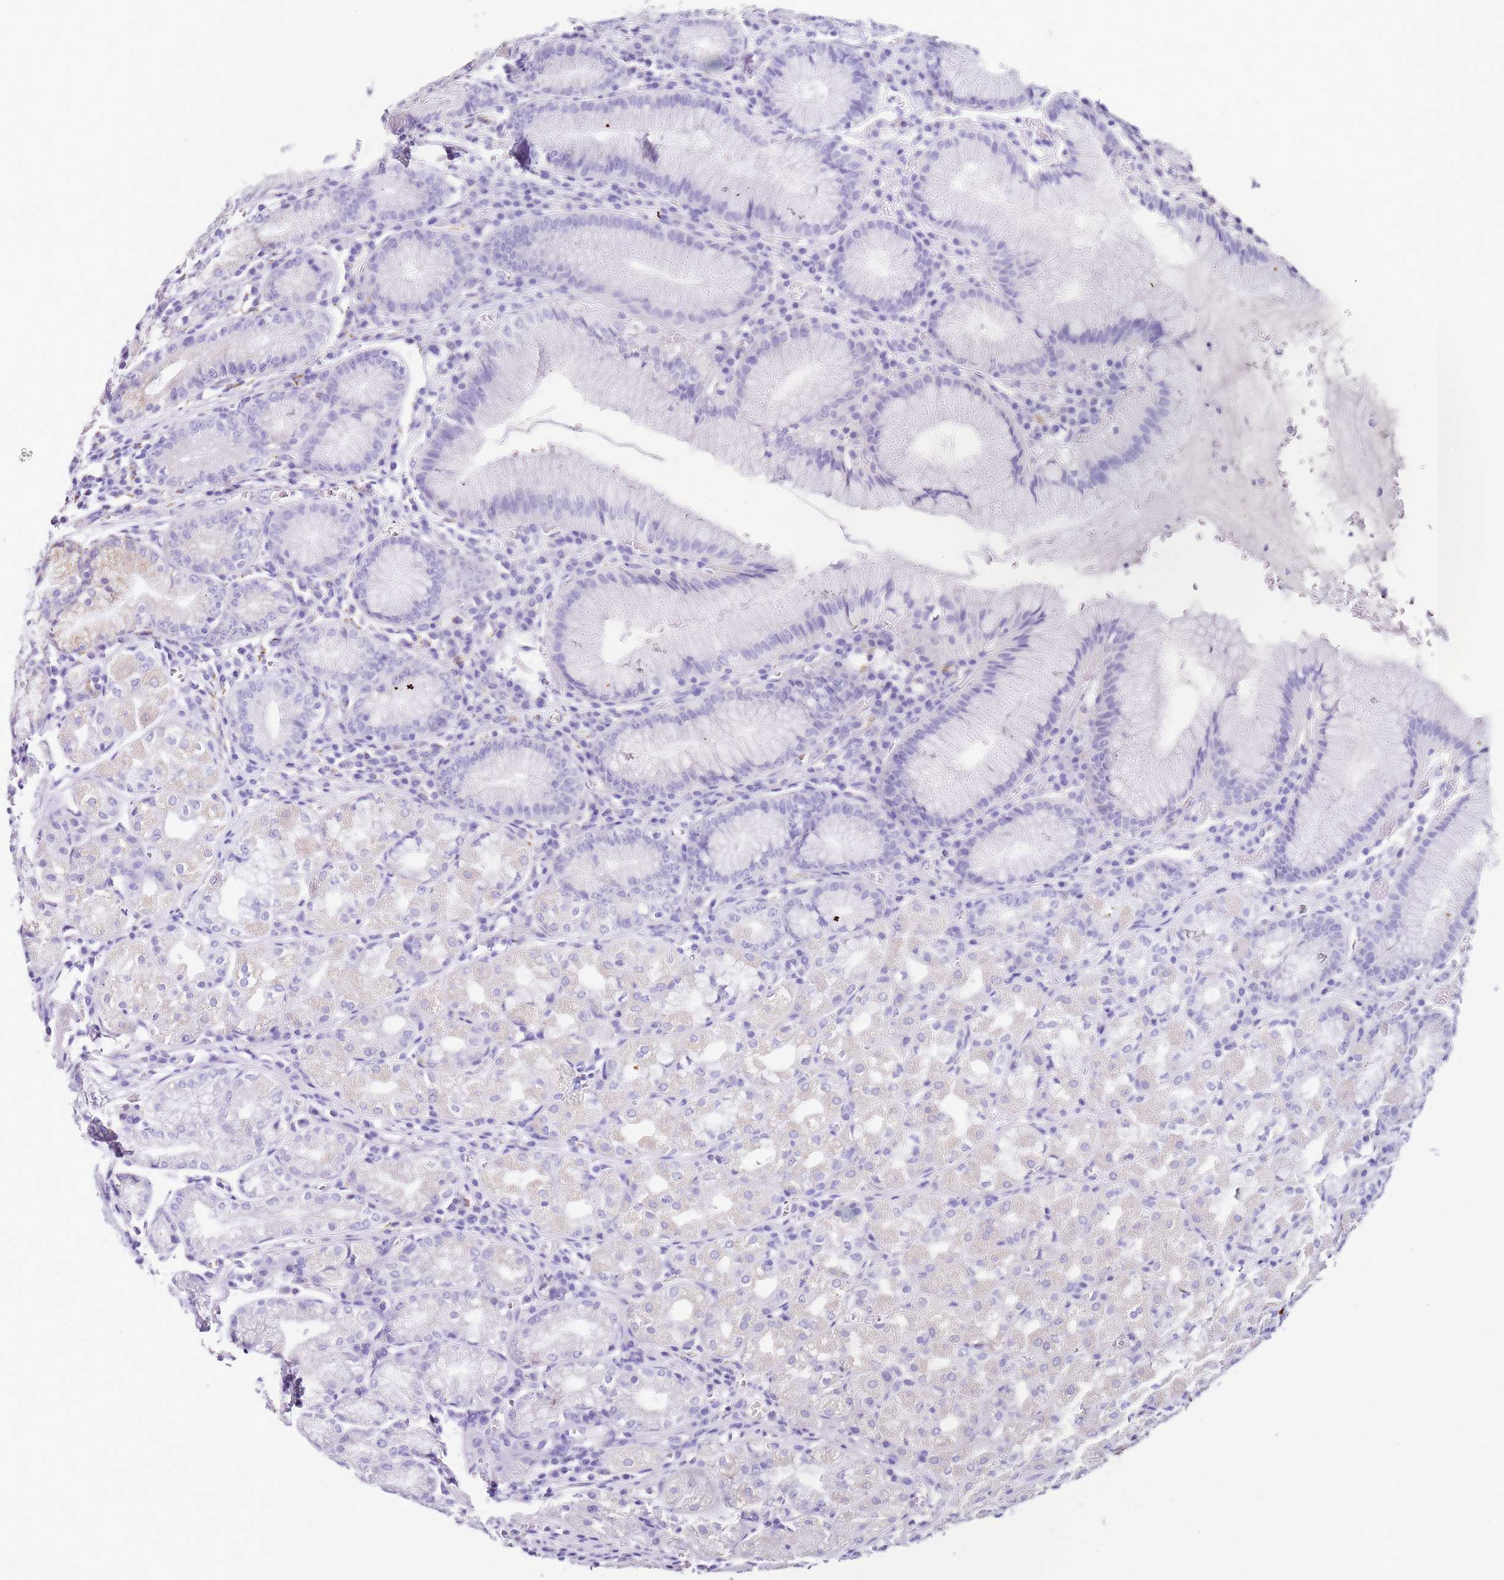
{"staining": {"intensity": "negative", "quantity": "none", "location": "none"}, "tissue": "stomach", "cell_type": "Glandular cells", "image_type": "normal", "snomed": [{"axis": "morphology", "description": "Normal tissue, NOS"}, {"axis": "topography", "description": "Stomach"}], "caption": "Glandular cells are negative for brown protein staining in unremarkable stomach. (DAB (3,3'-diaminobenzidine) immunohistochemistry (IHC) with hematoxylin counter stain).", "gene": "PTBP2", "patient": {"sex": "male", "age": 55}}